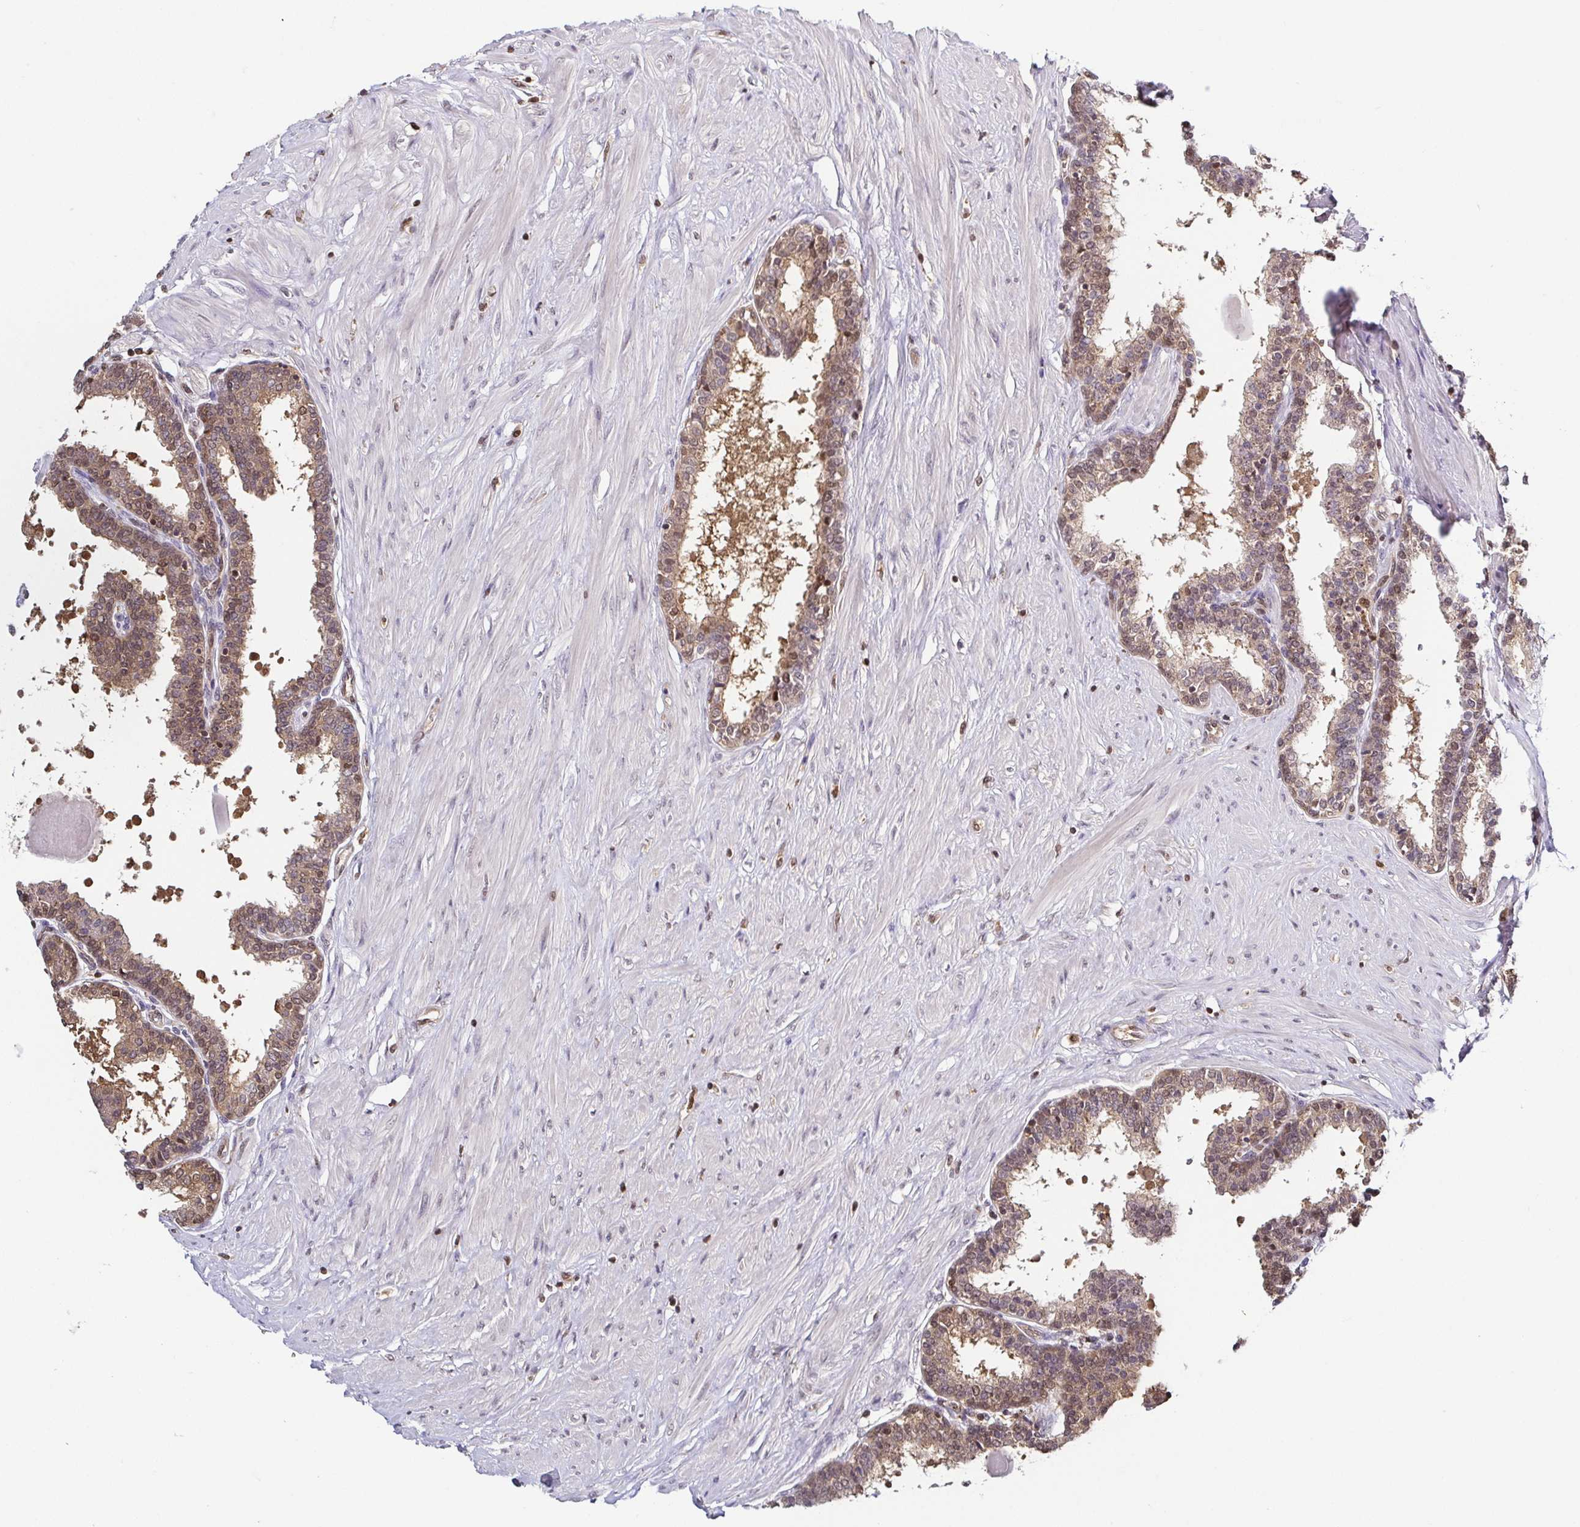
{"staining": {"intensity": "moderate", "quantity": "25%-75%", "location": "cytoplasmic/membranous,nuclear"}, "tissue": "prostate", "cell_type": "Glandular cells", "image_type": "normal", "snomed": [{"axis": "morphology", "description": "Normal tissue, NOS"}, {"axis": "topography", "description": "Prostate"}], "caption": "Immunohistochemistry (IHC) (DAB (3,3'-diaminobenzidine)) staining of unremarkable prostate exhibits moderate cytoplasmic/membranous,nuclear protein positivity in approximately 25%-75% of glandular cells.", "gene": "PSMB9", "patient": {"sex": "male", "age": 55}}